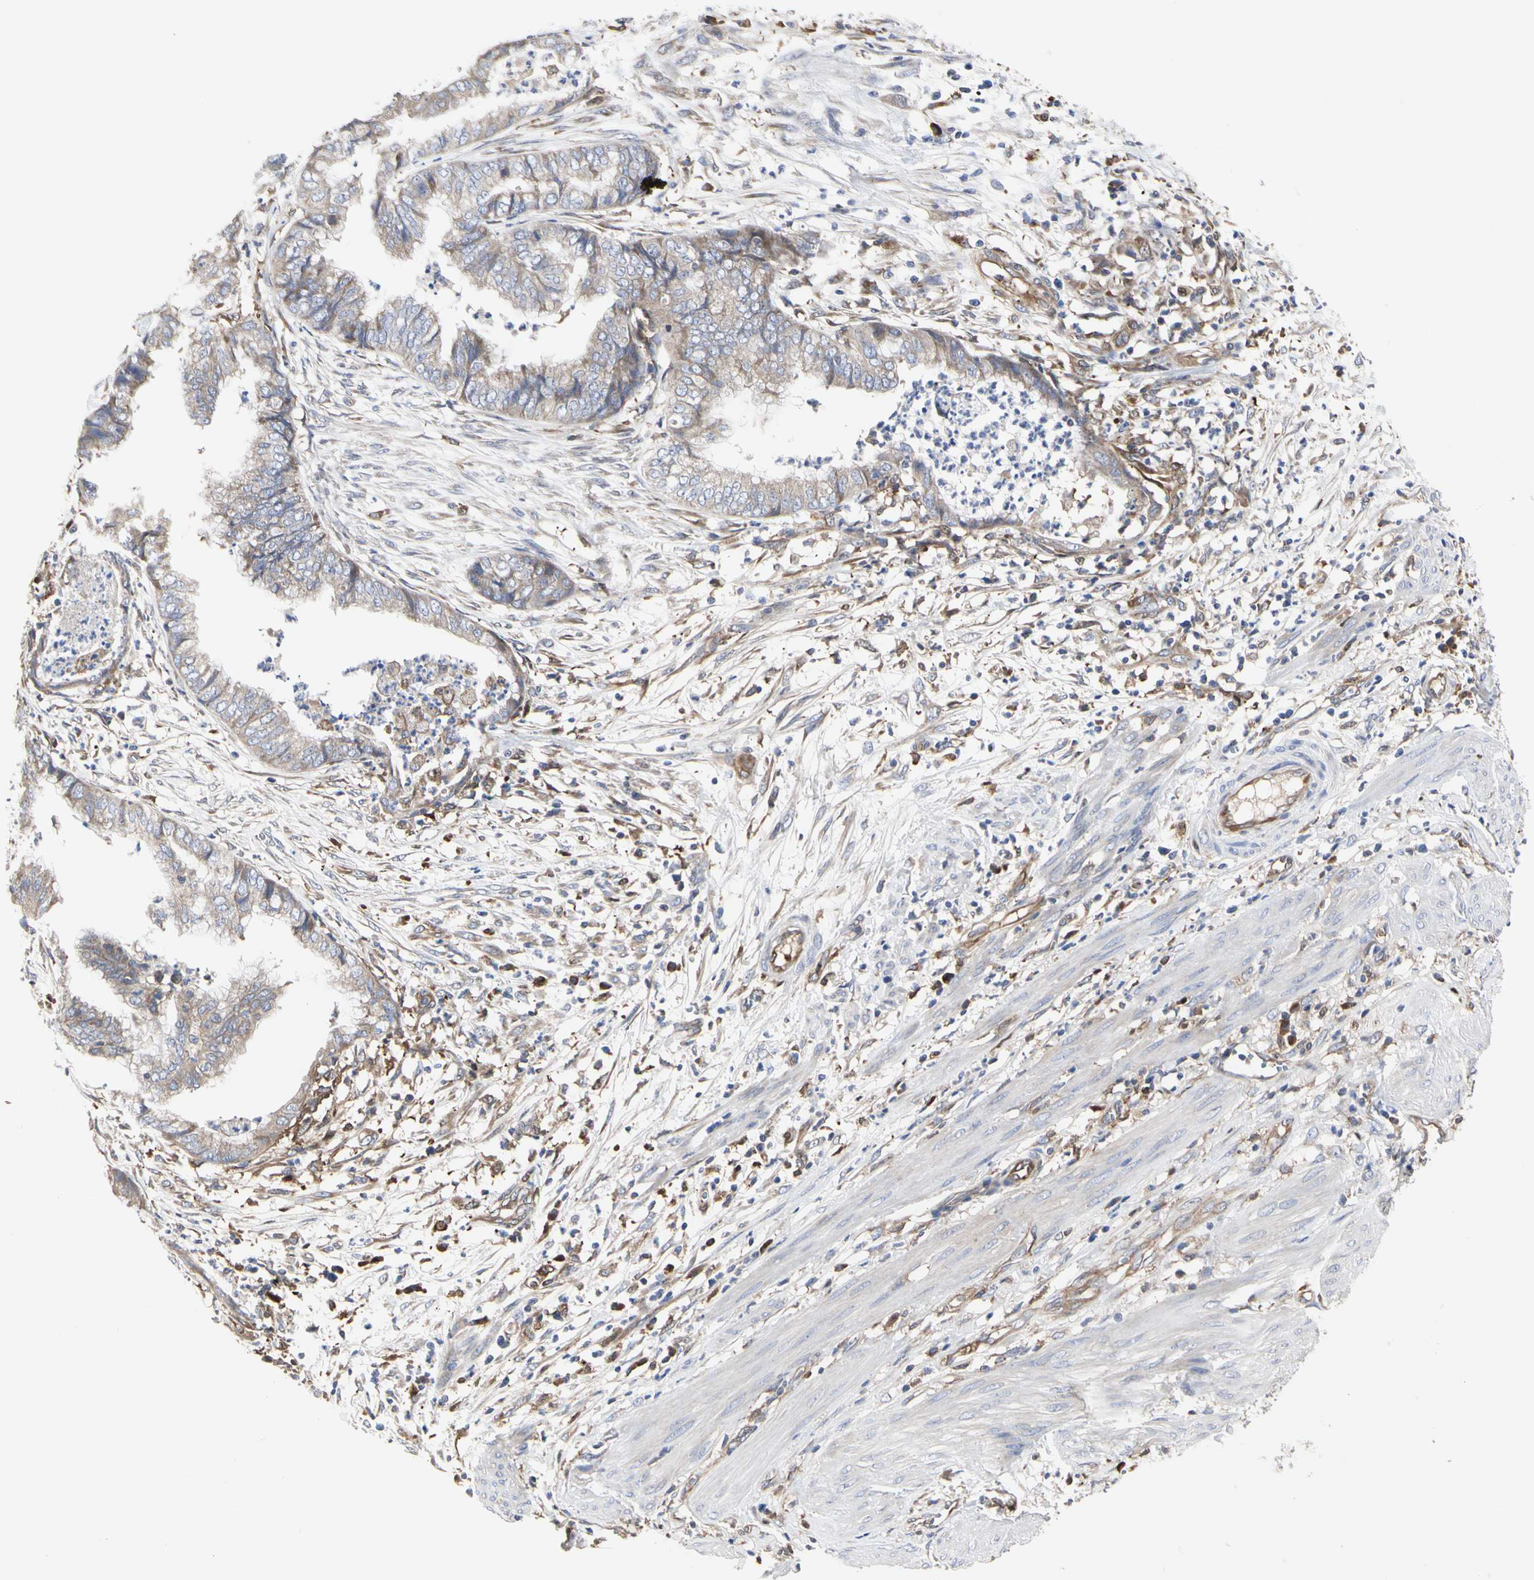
{"staining": {"intensity": "weak", "quantity": ">75%", "location": "cytoplasmic/membranous"}, "tissue": "endometrial cancer", "cell_type": "Tumor cells", "image_type": "cancer", "snomed": [{"axis": "morphology", "description": "Necrosis, NOS"}, {"axis": "morphology", "description": "Adenocarcinoma, NOS"}, {"axis": "topography", "description": "Endometrium"}], "caption": "The histopathology image exhibits a brown stain indicating the presence of a protein in the cytoplasmic/membranous of tumor cells in endometrial cancer (adenocarcinoma).", "gene": "C3orf52", "patient": {"sex": "female", "age": 79}}